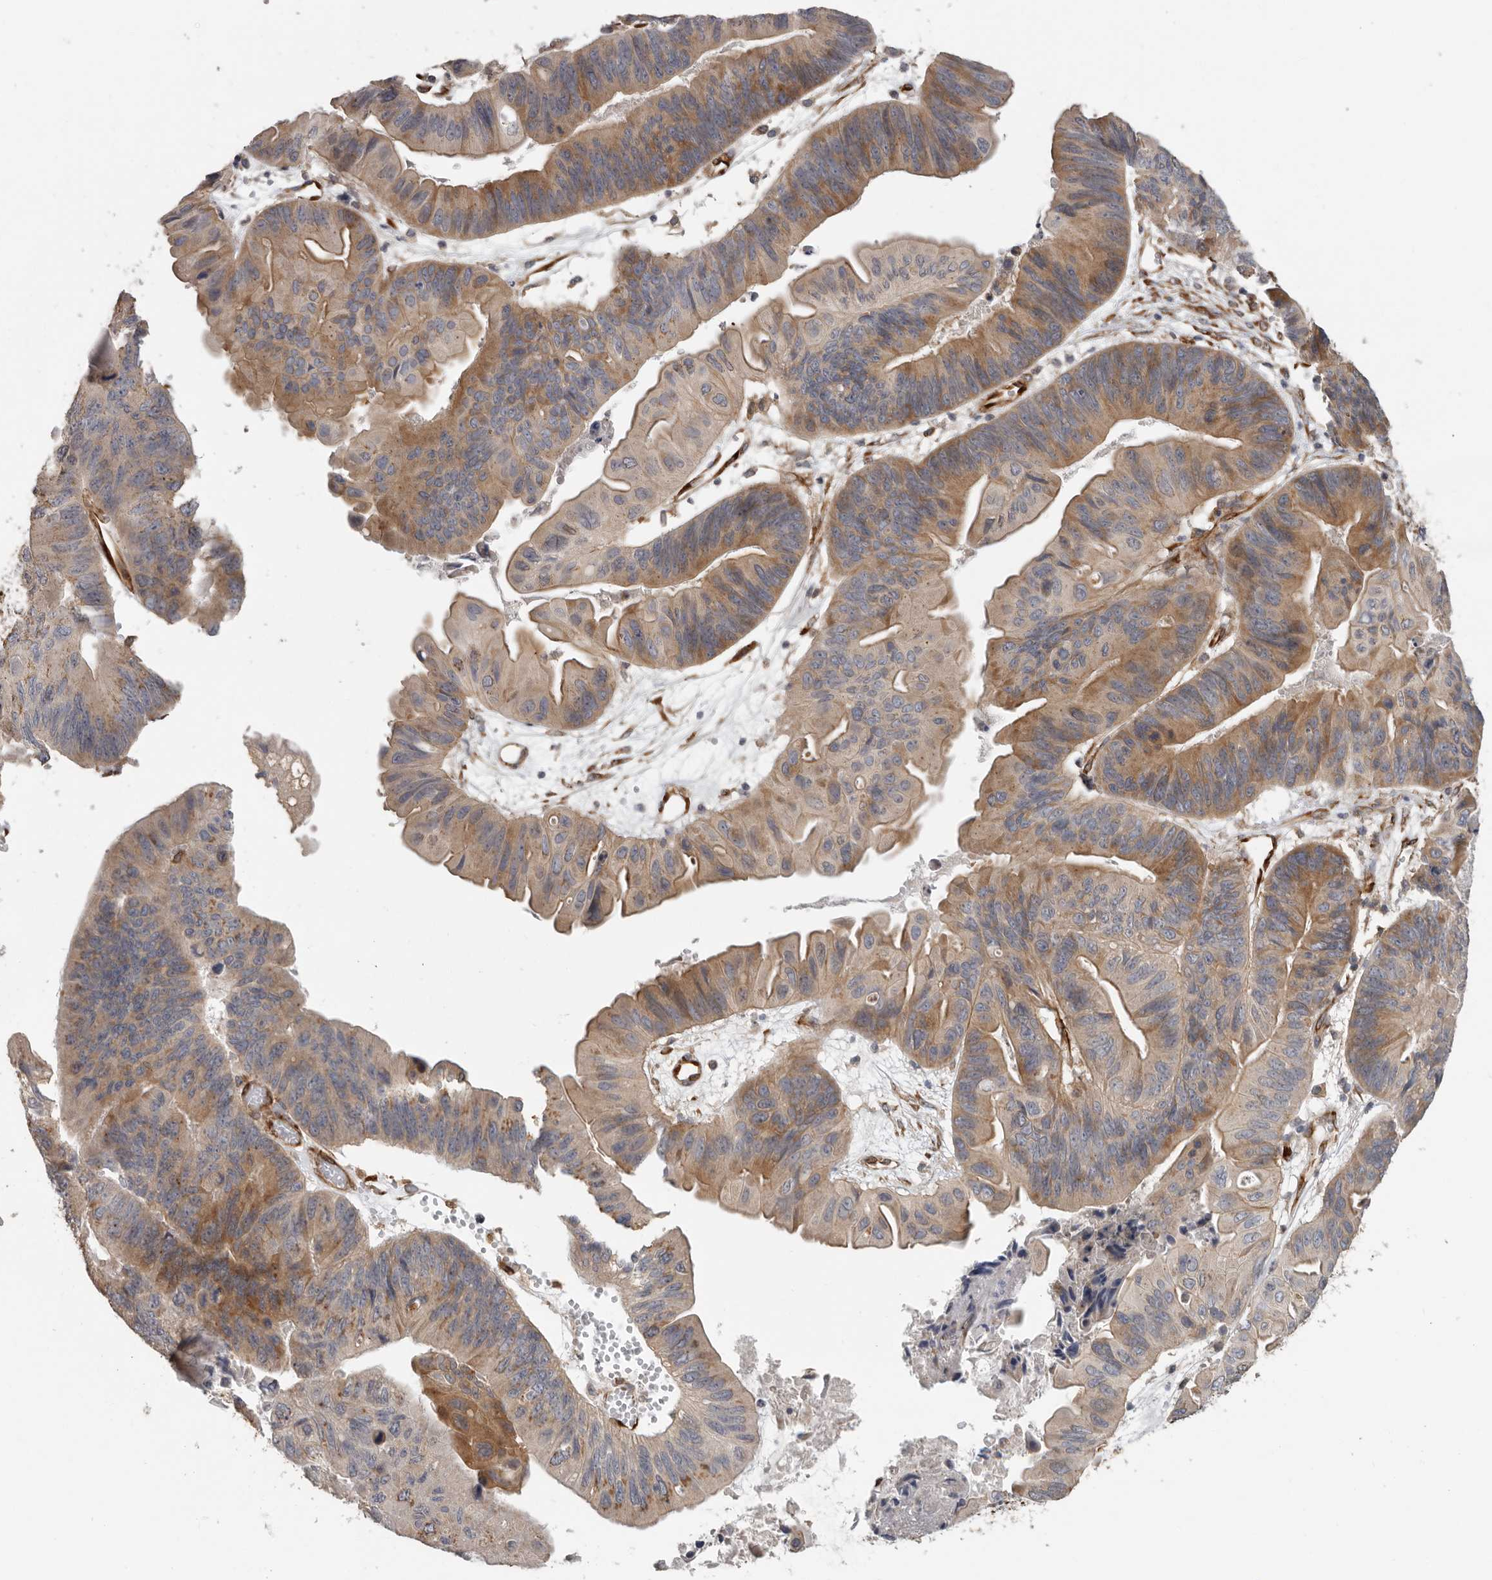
{"staining": {"intensity": "moderate", "quantity": ">75%", "location": "cytoplasmic/membranous"}, "tissue": "ovarian cancer", "cell_type": "Tumor cells", "image_type": "cancer", "snomed": [{"axis": "morphology", "description": "Cystadenocarcinoma, mucinous, NOS"}, {"axis": "topography", "description": "Ovary"}], "caption": "This photomicrograph demonstrates immunohistochemistry staining of mucinous cystadenocarcinoma (ovarian), with medium moderate cytoplasmic/membranous positivity in about >75% of tumor cells.", "gene": "CEP350", "patient": {"sex": "female", "age": 61}}